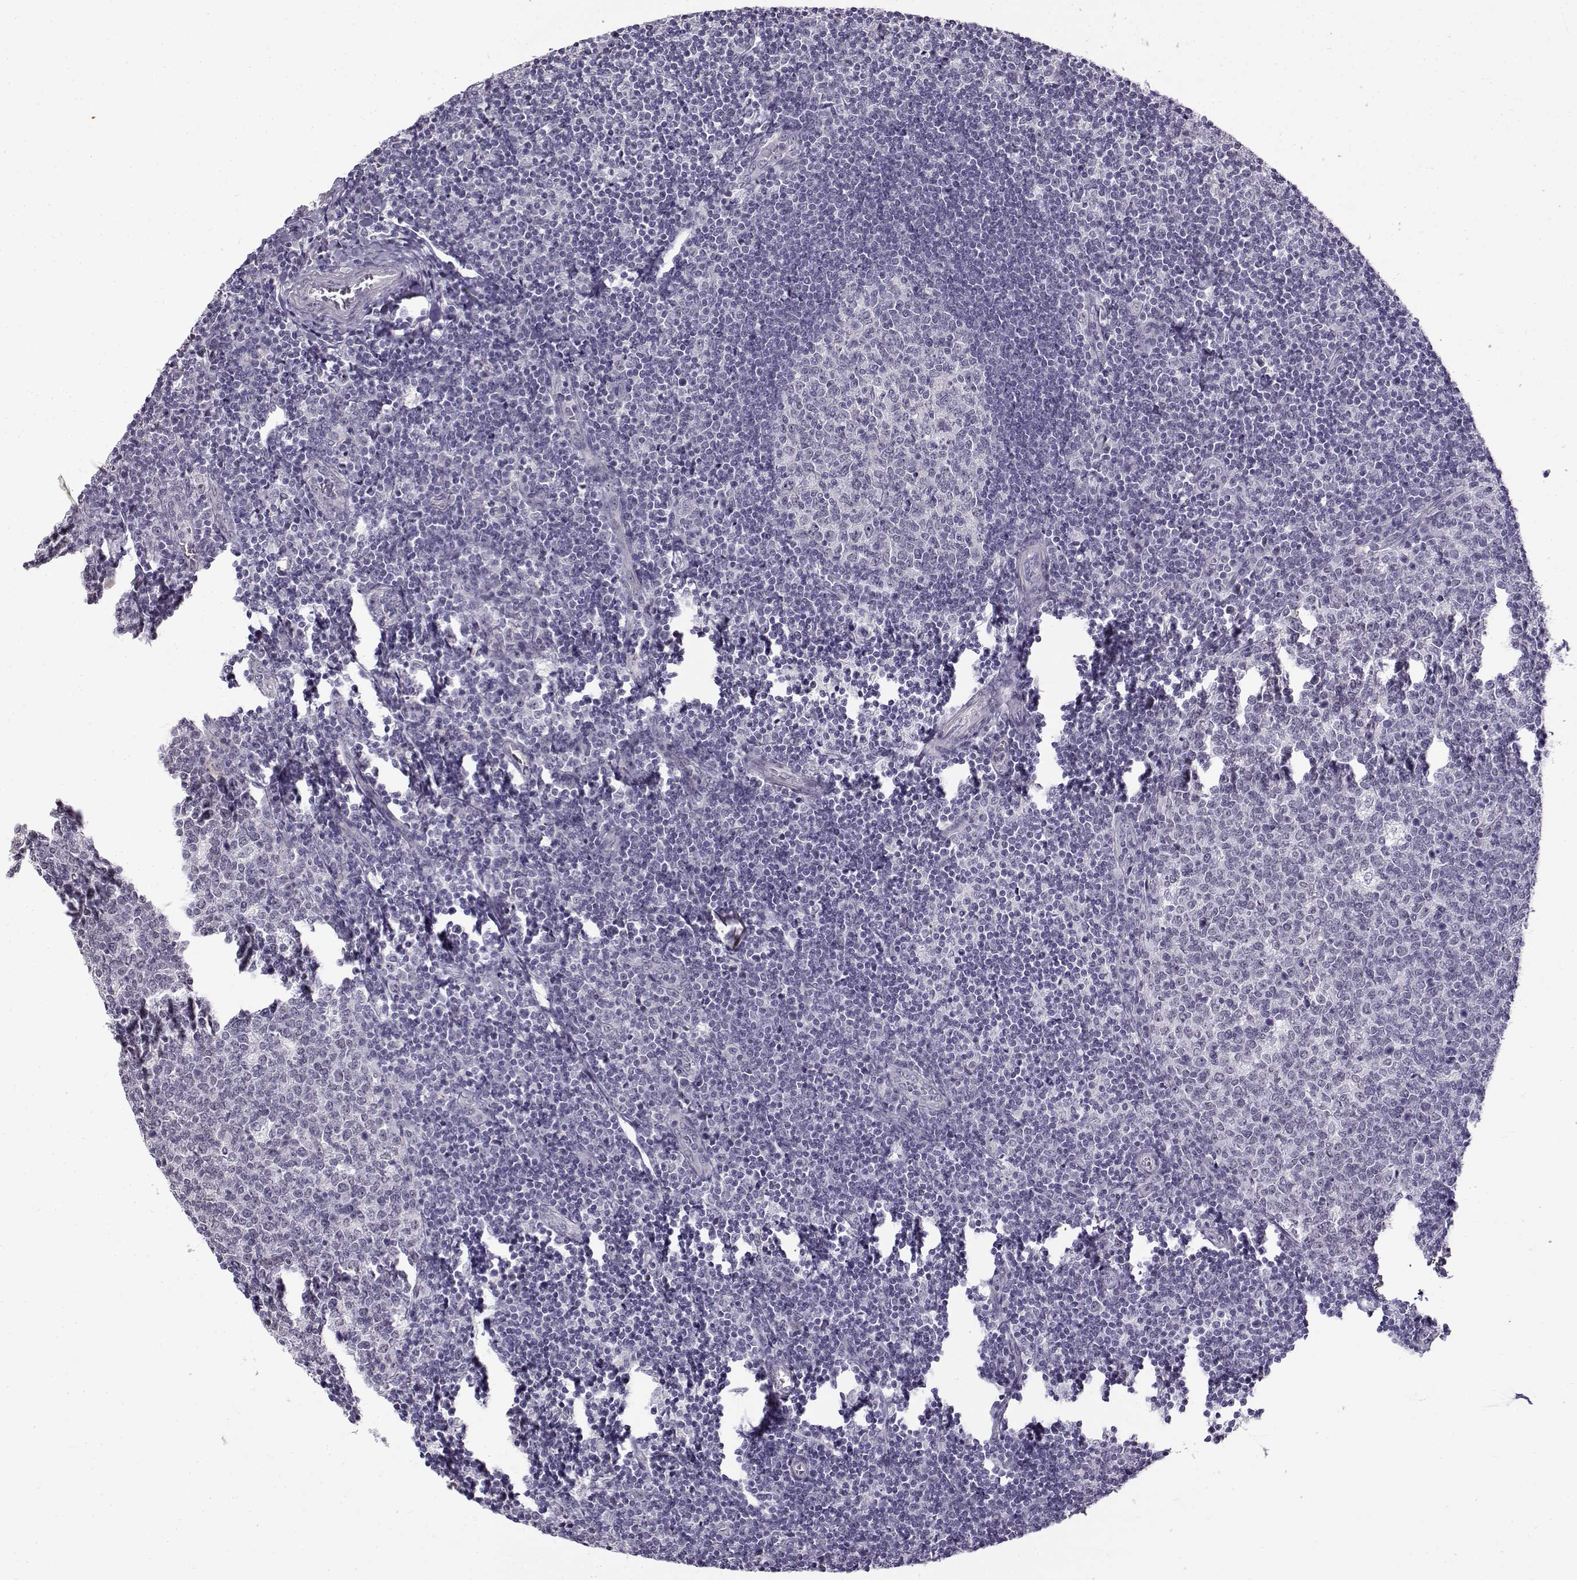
{"staining": {"intensity": "negative", "quantity": "none", "location": "none"}, "tissue": "tonsil", "cell_type": "Germinal center cells", "image_type": "normal", "snomed": [{"axis": "morphology", "description": "Normal tissue, NOS"}, {"axis": "topography", "description": "Tonsil"}], "caption": "Immunohistochemistry image of benign human tonsil stained for a protein (brown), which displays no positivity in germinal center cells. The staining was performed using DAB to visualize the protein expression in brown, while the nuclei were stained in blue with hematoxylin (Magnification: 20x).", "gene": "TEX55", "patient": {"sex": "female", "age": 13}}